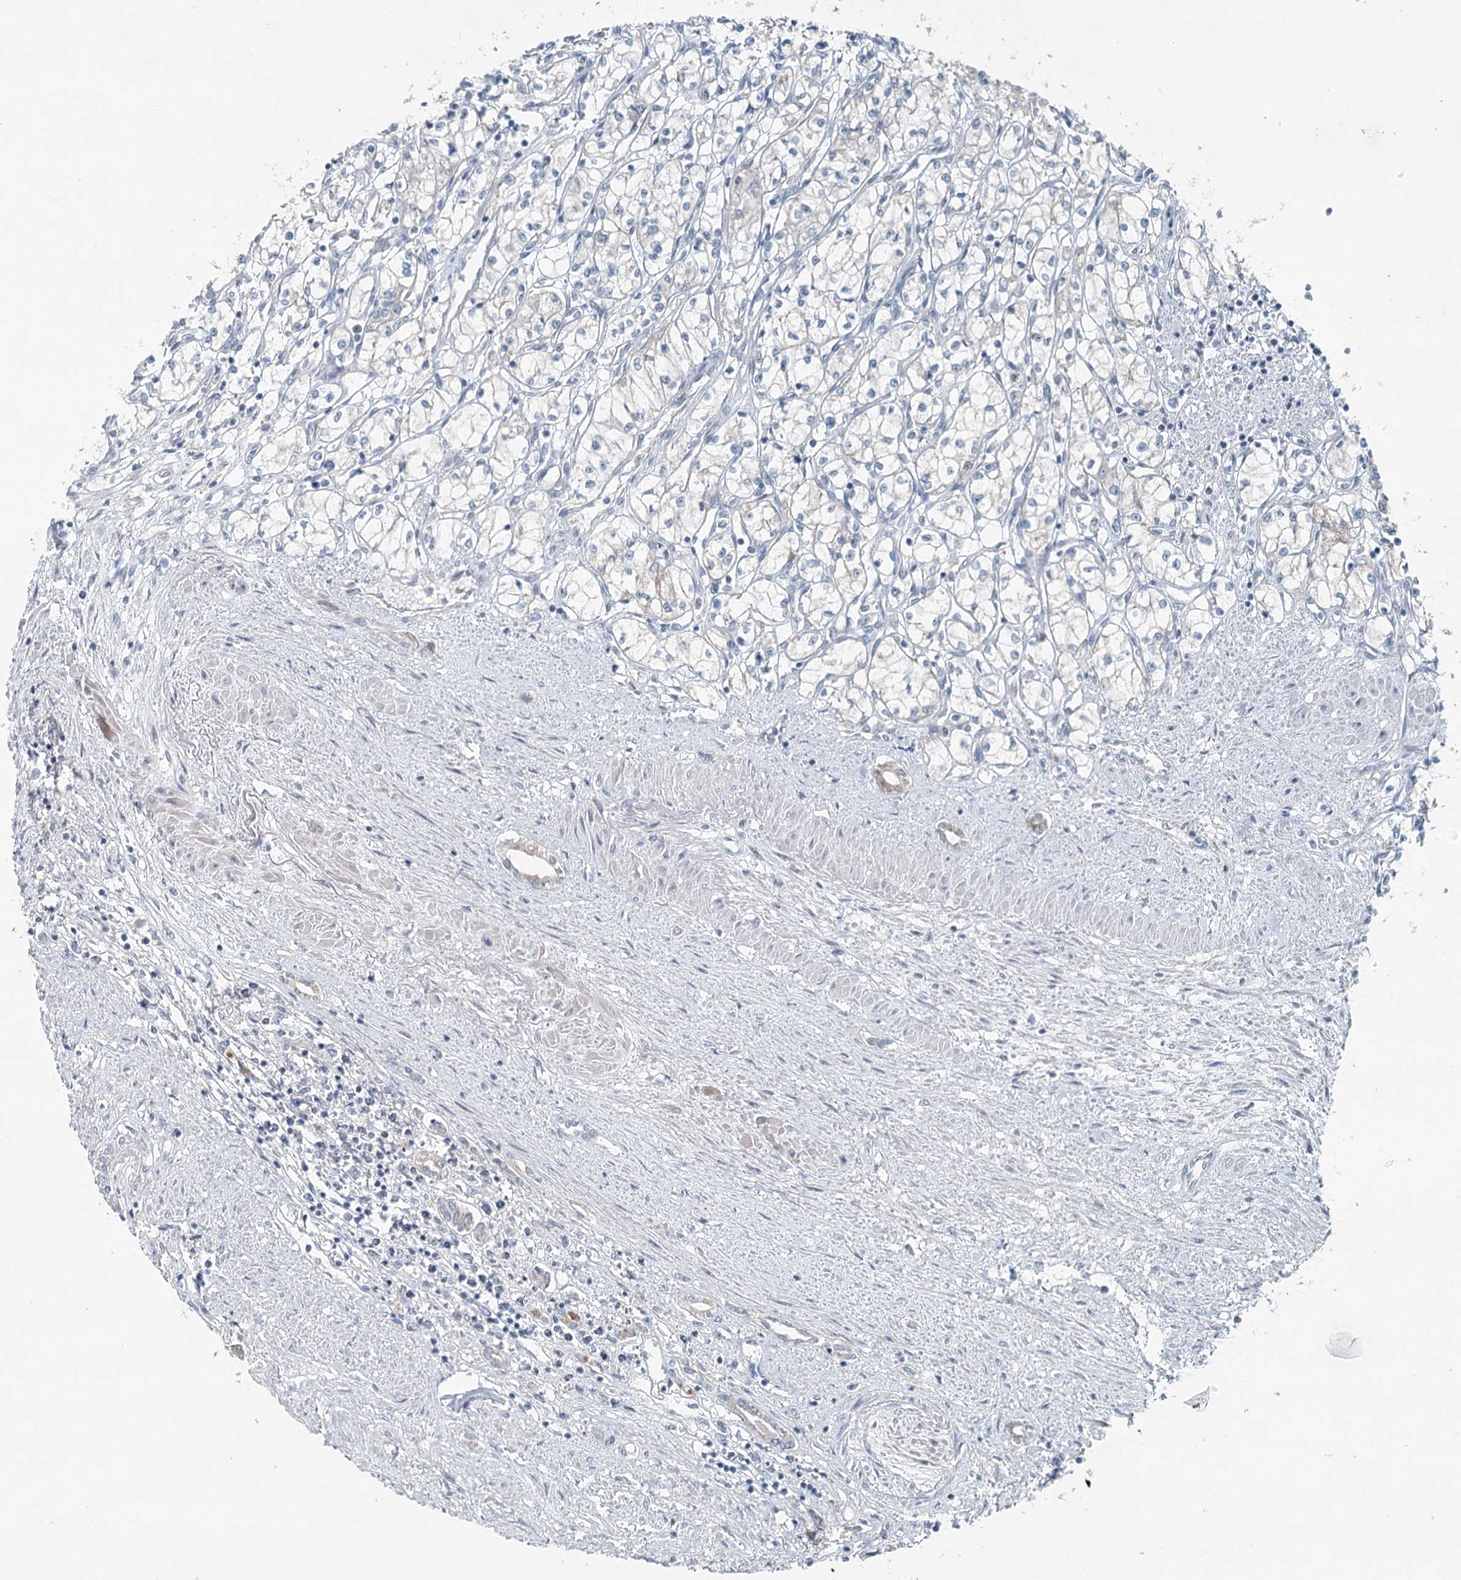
{"staining": {"intensity": "negative", "quantity": "none", "location": "none"}, "tissue": "renal cancer", "cell_type": "Tumor cells", "image_type": "cancer", "snomed": [{"axis": "morphology", "description": "Adenocarcinoma, NOS"}, {"axis": "topography", "description": "Kidney"}], "caption": "Immunohistochemistry micrograph of neoplastic tissue: human adenocarcinoma (renal) stained with DAB displays no significant protein expression in tumor cells.", "gene": "CHCHD5", "patient": {"sex": "male", "age": 59}}